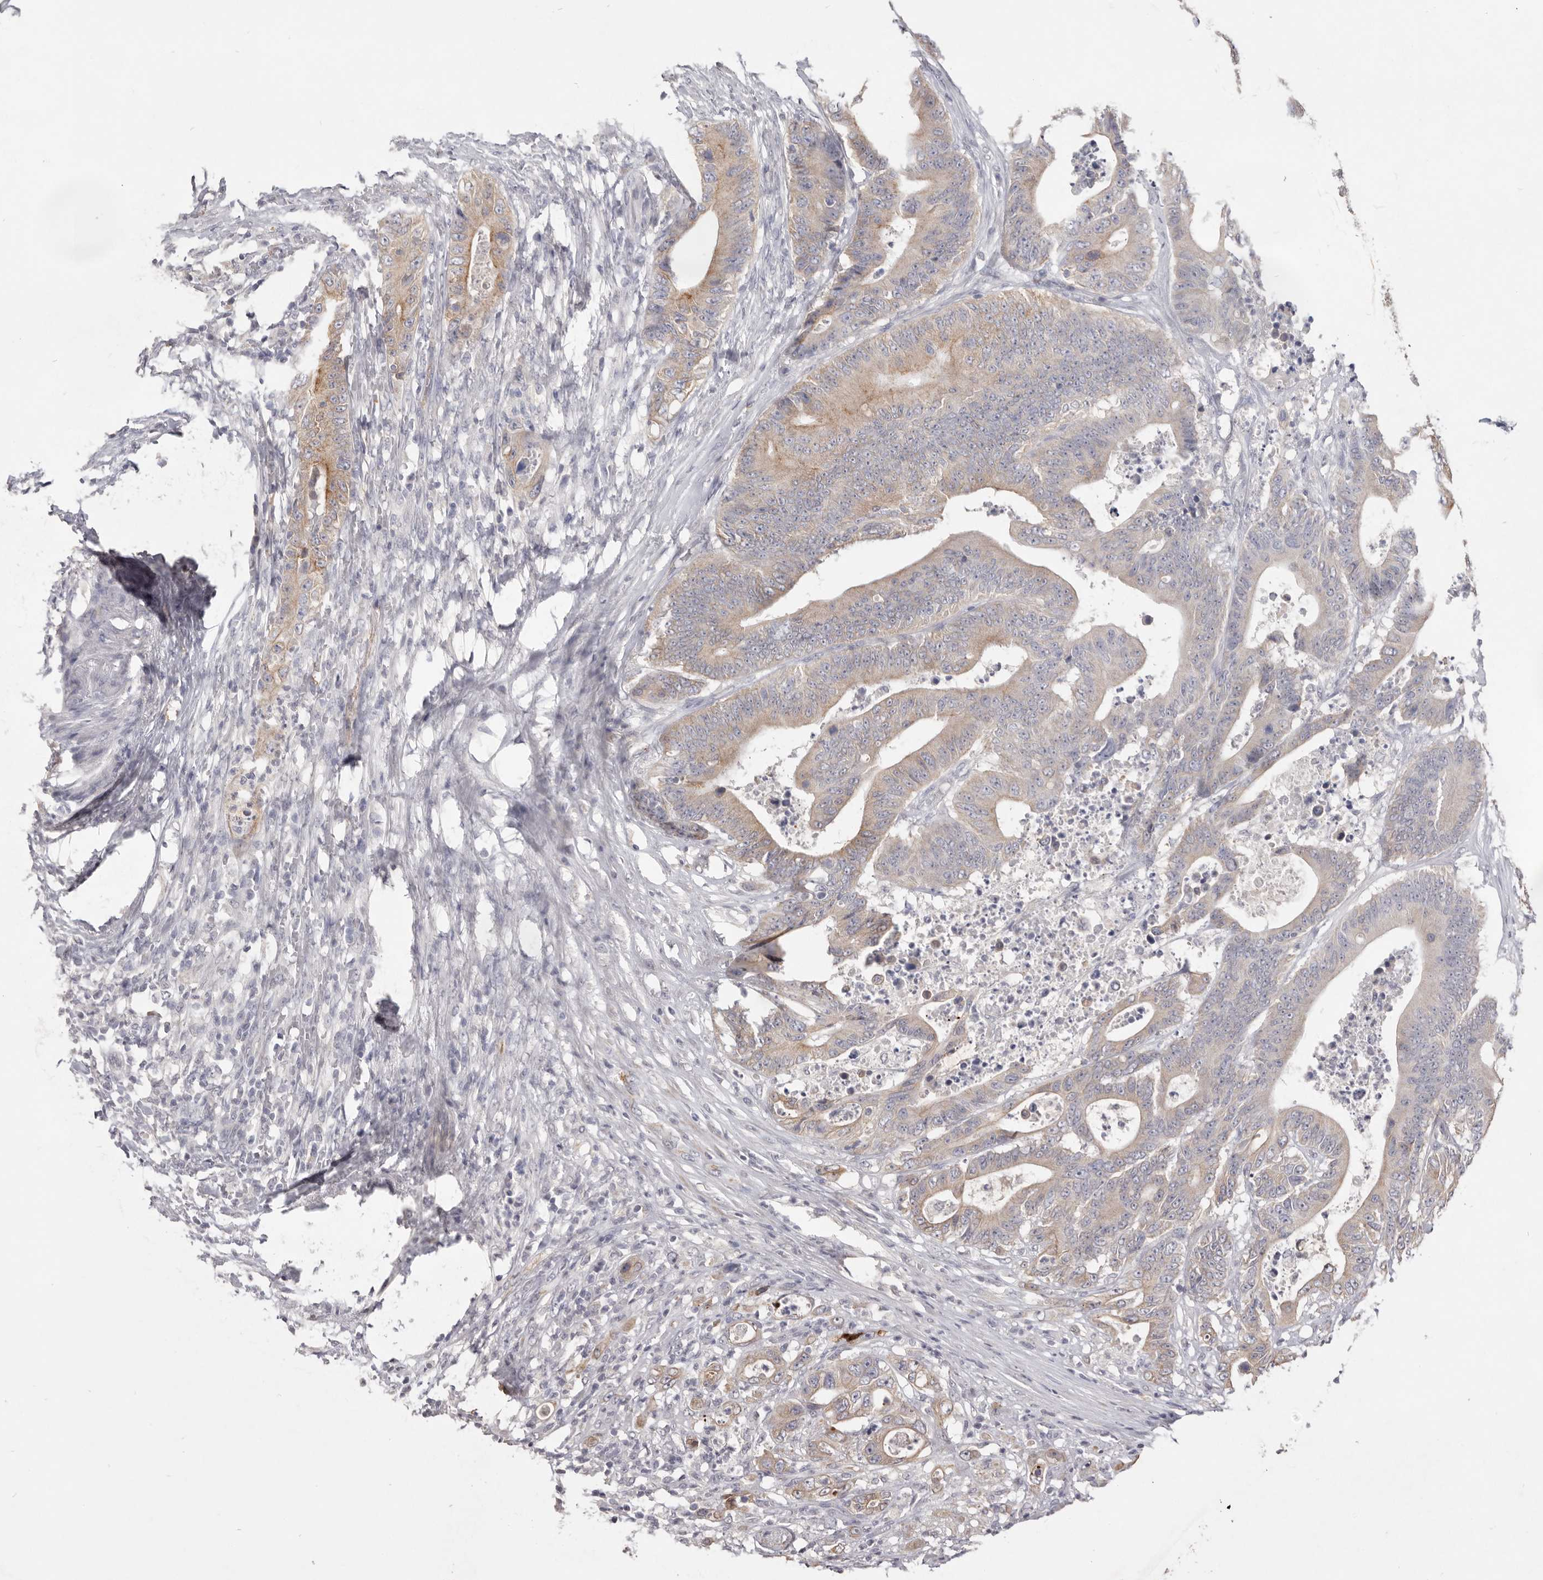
{"staining": {"intensity": "weak", "quantity": ">75%", "location": "cytoplasmic/membranous"}, "tissue": "colorectal cancer", "cell_type": "Tumor cells", "image_type": "cancer", "snomed": [{"axis": "morphology", "description": "Adenocarcinoma, NOS"}, {"axis": "topography", "description": "Colon"}], "caption": "Human colorectal adenocarcinoma stained for a protein (brown) demonstrates weak cytoplasmic/membranous positive staining in approximately >75% of tumor cells.", "gene": "ZYG11B", "patient": {"sex": "male", "age": 83}}